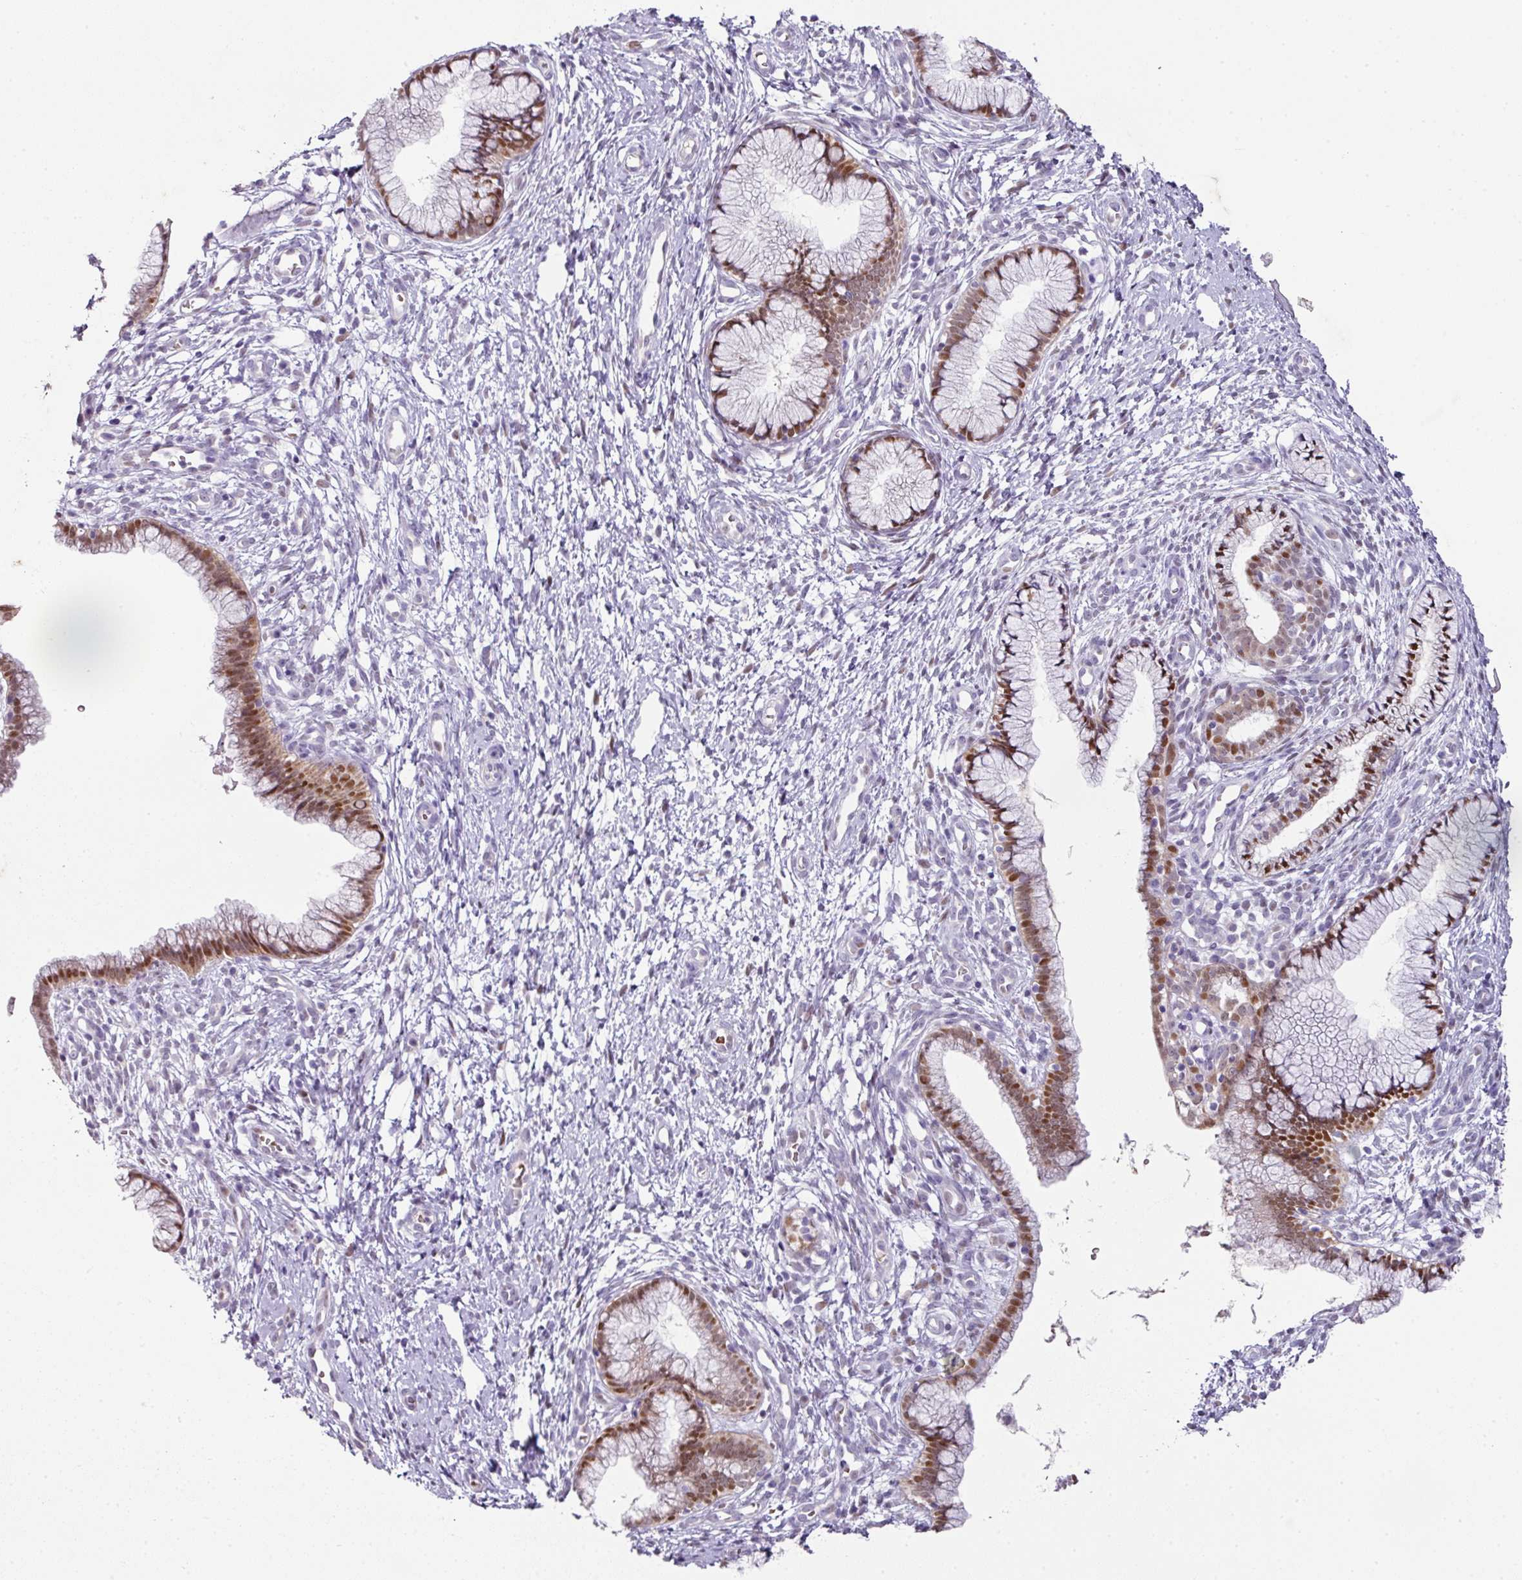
{"staining": {"intensity": "moderate", "quantity": ">75%", "location": "cytoplasmic/membranous,nuclear"}, "tissue": "cervix", "cell_type": "Glandular cells", "image_type": "normal", "snomed": [{"axis": "morphology", "description": "Normal tissue, NOS"}, {"axis": "topography", "description": "Cervix"}], "caption": "Immunohistochemistry (IHC) micrograph of normal human cervix stained for a protein (brown), which displays medium levels of moderate cytoplasmic/membranous,nuclear staining in about >75% of glandular cells.", "gene": "ANKRD18A", "patient": {"sex": "female", "age": 36}}